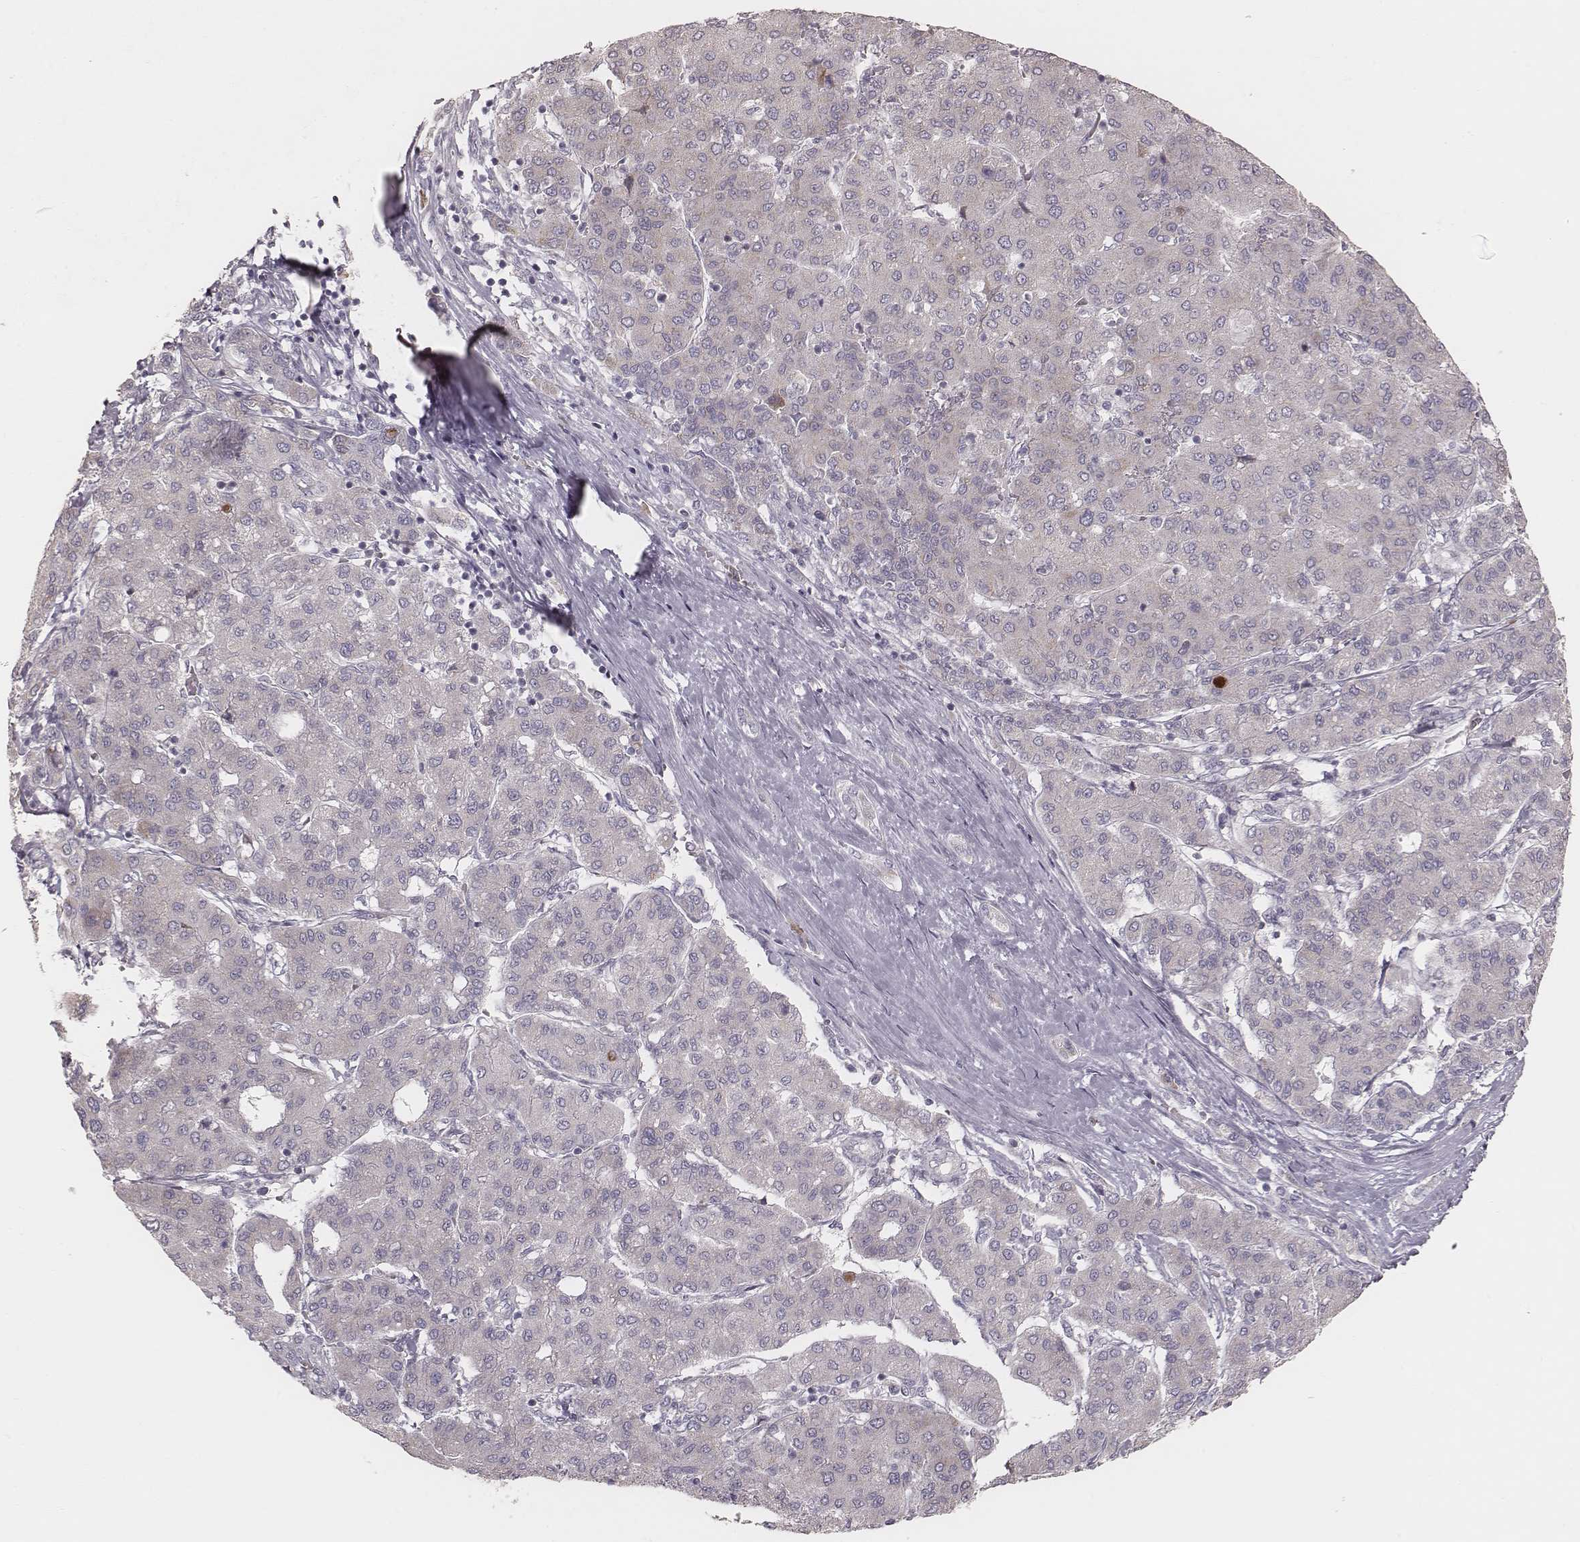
{"staining": {"intensity": "weak", "quantity": "<25%", "location": "cytoplasmic/membranous"}, "tissue": "liver cancer", "cell_type": "Tumor cells", "image_type": "cancer", "snomed": [{"axis": "morphology", "description": "Carcinoma, Hepatocellular, NOS"}, {"axis": "topography", "description": "Liver"}], "caption": "Image shows no protein staining in tumor cells of liver cancer (hepatocellular carcinoma) tissue.", "gene": "KIF5C", "patient": {"sex": "male", "age": 65}}